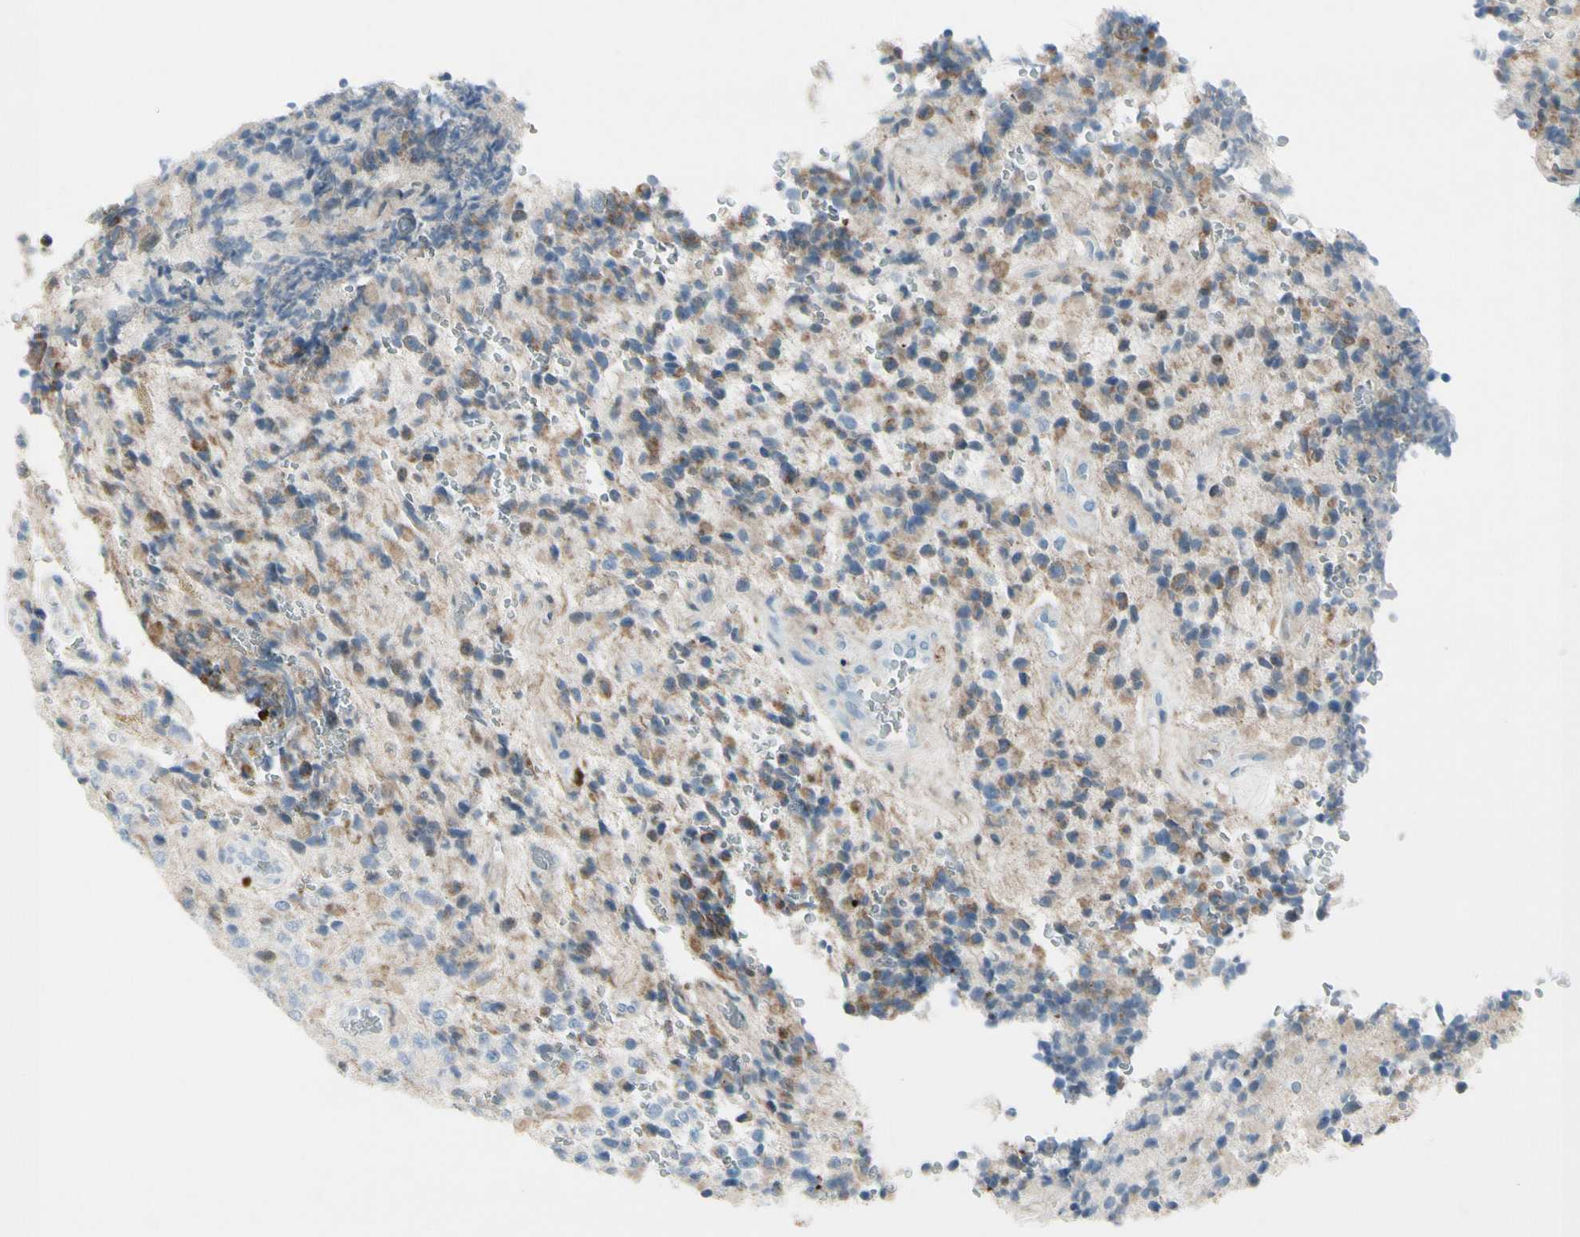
{"staining": {"intensity": "moderate", "quantity": "<25%", "location": "cytoplasmic/membranous"}, "tissue": "glioma", "cell_type": "Tumor cells", "image_type": "cancer", "snomed": [{"axis": "morphology", "description": "Glioma, malignant, High grade"}, {"axis": "topography", "description": "pancreas cauda"}], "caption": "Immunohistochemistry (IHC) staining of high-grade glioma (malignant), which displays low levels of moderate cytoplasmic/membranous expression in about <25% of tumor cells indicating moderate cytoplasmic/membranous protein staining. The staining was performed using DAB (3,3'-diaminobenzidine) (brown) for protein detection and nuclei were counterstained in hematoxylin (blue).", "gene": "IGHG1", "patient": {"sex": "male", "age": 60}}